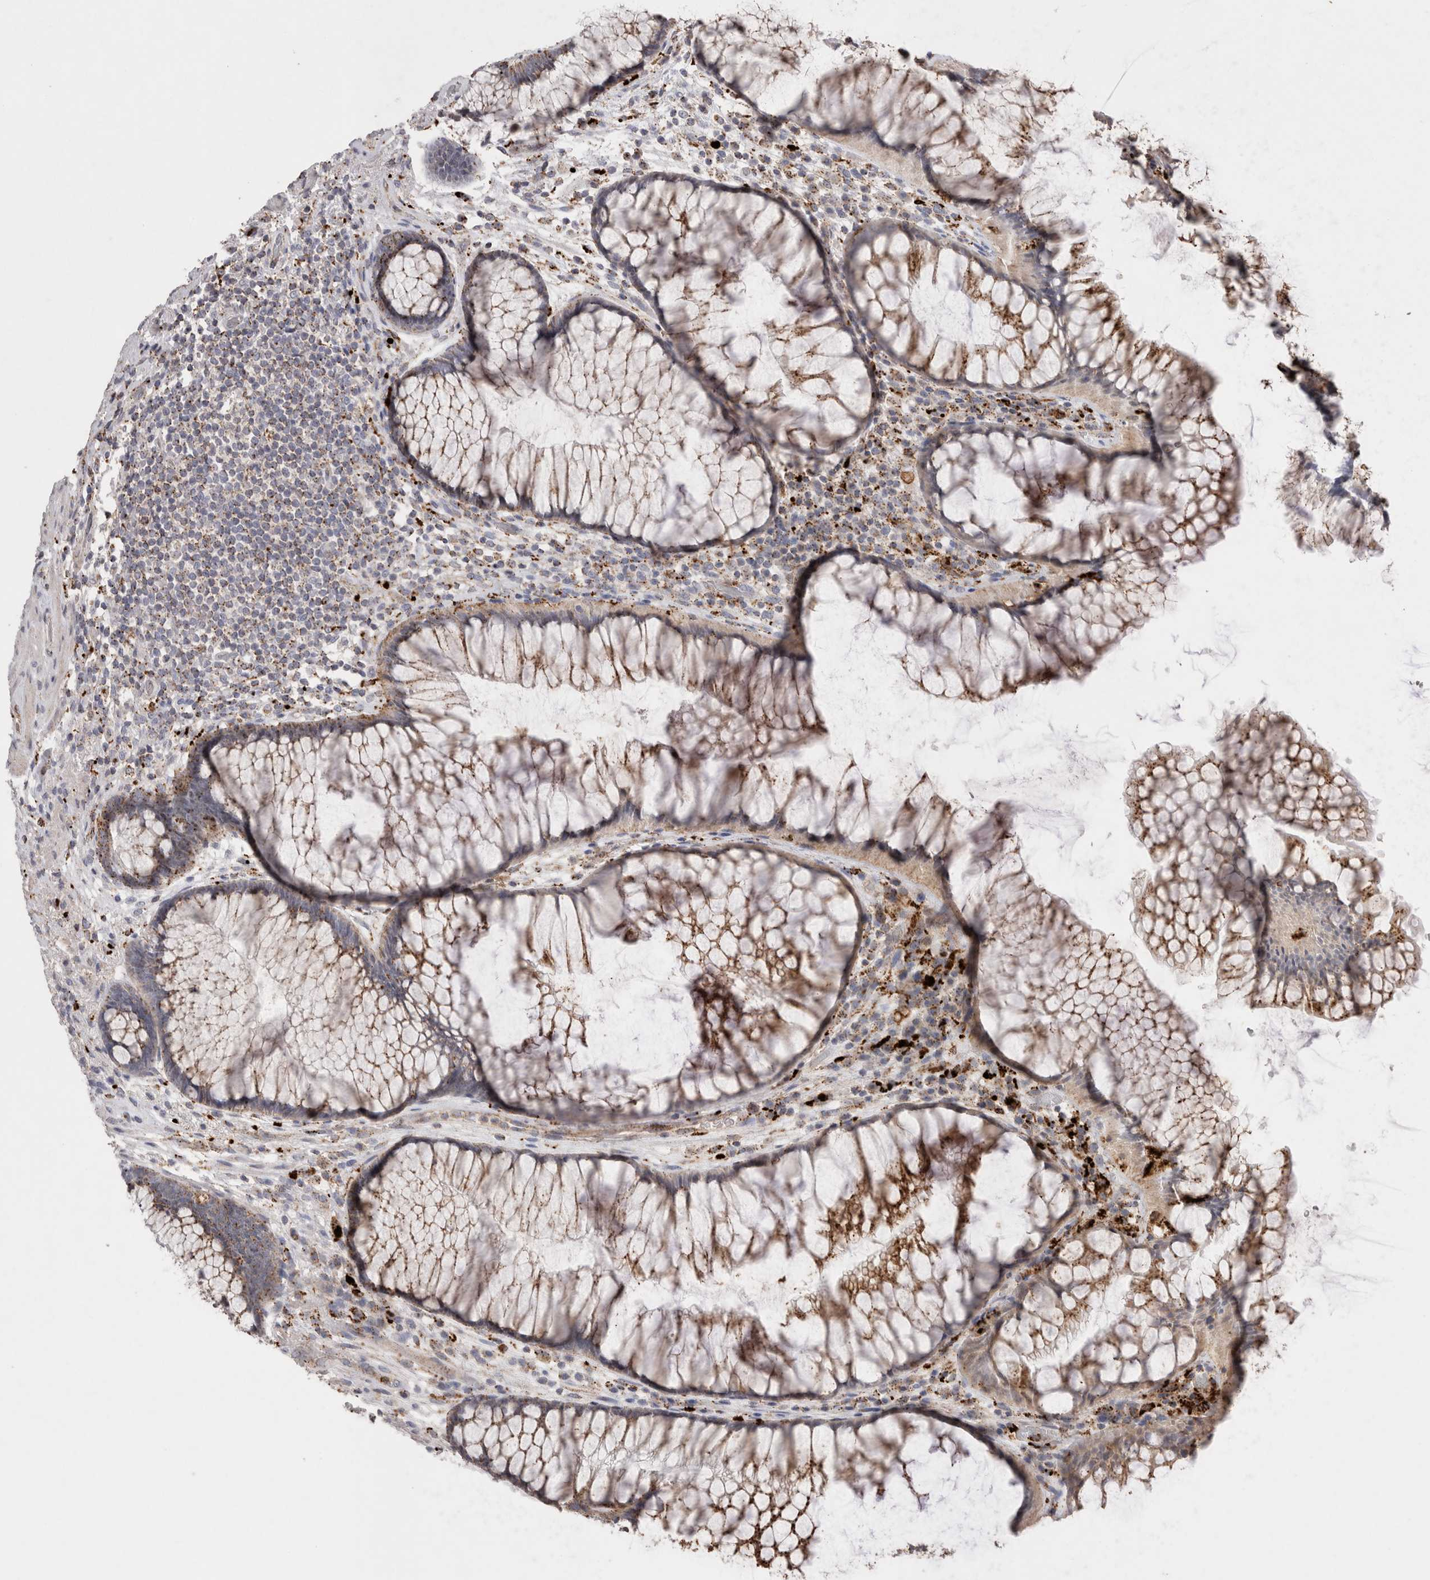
{"staining": {"intensity": "strong", "quantity": ">75%", "location": "cytoplasmic/membranous"}, "tissue": "rectum", "cell_type": "Glandular cells", "image_type": "normal", "snomed": [{"axis": "morphology", "description": "Normal tissue, NOS"}, {"axis": "topography", "description": "Rectum"}], "caption": "IHC of unremarkable human rectum reveals high levels of strong cytoplasmic/membranous positivity in approximately >75% of glandular cells. IHC stains the protein of interest in brown and the nuclei are stained blue.", "gene": "CTSA", "patient": {"sex": "male", "age": 51}}